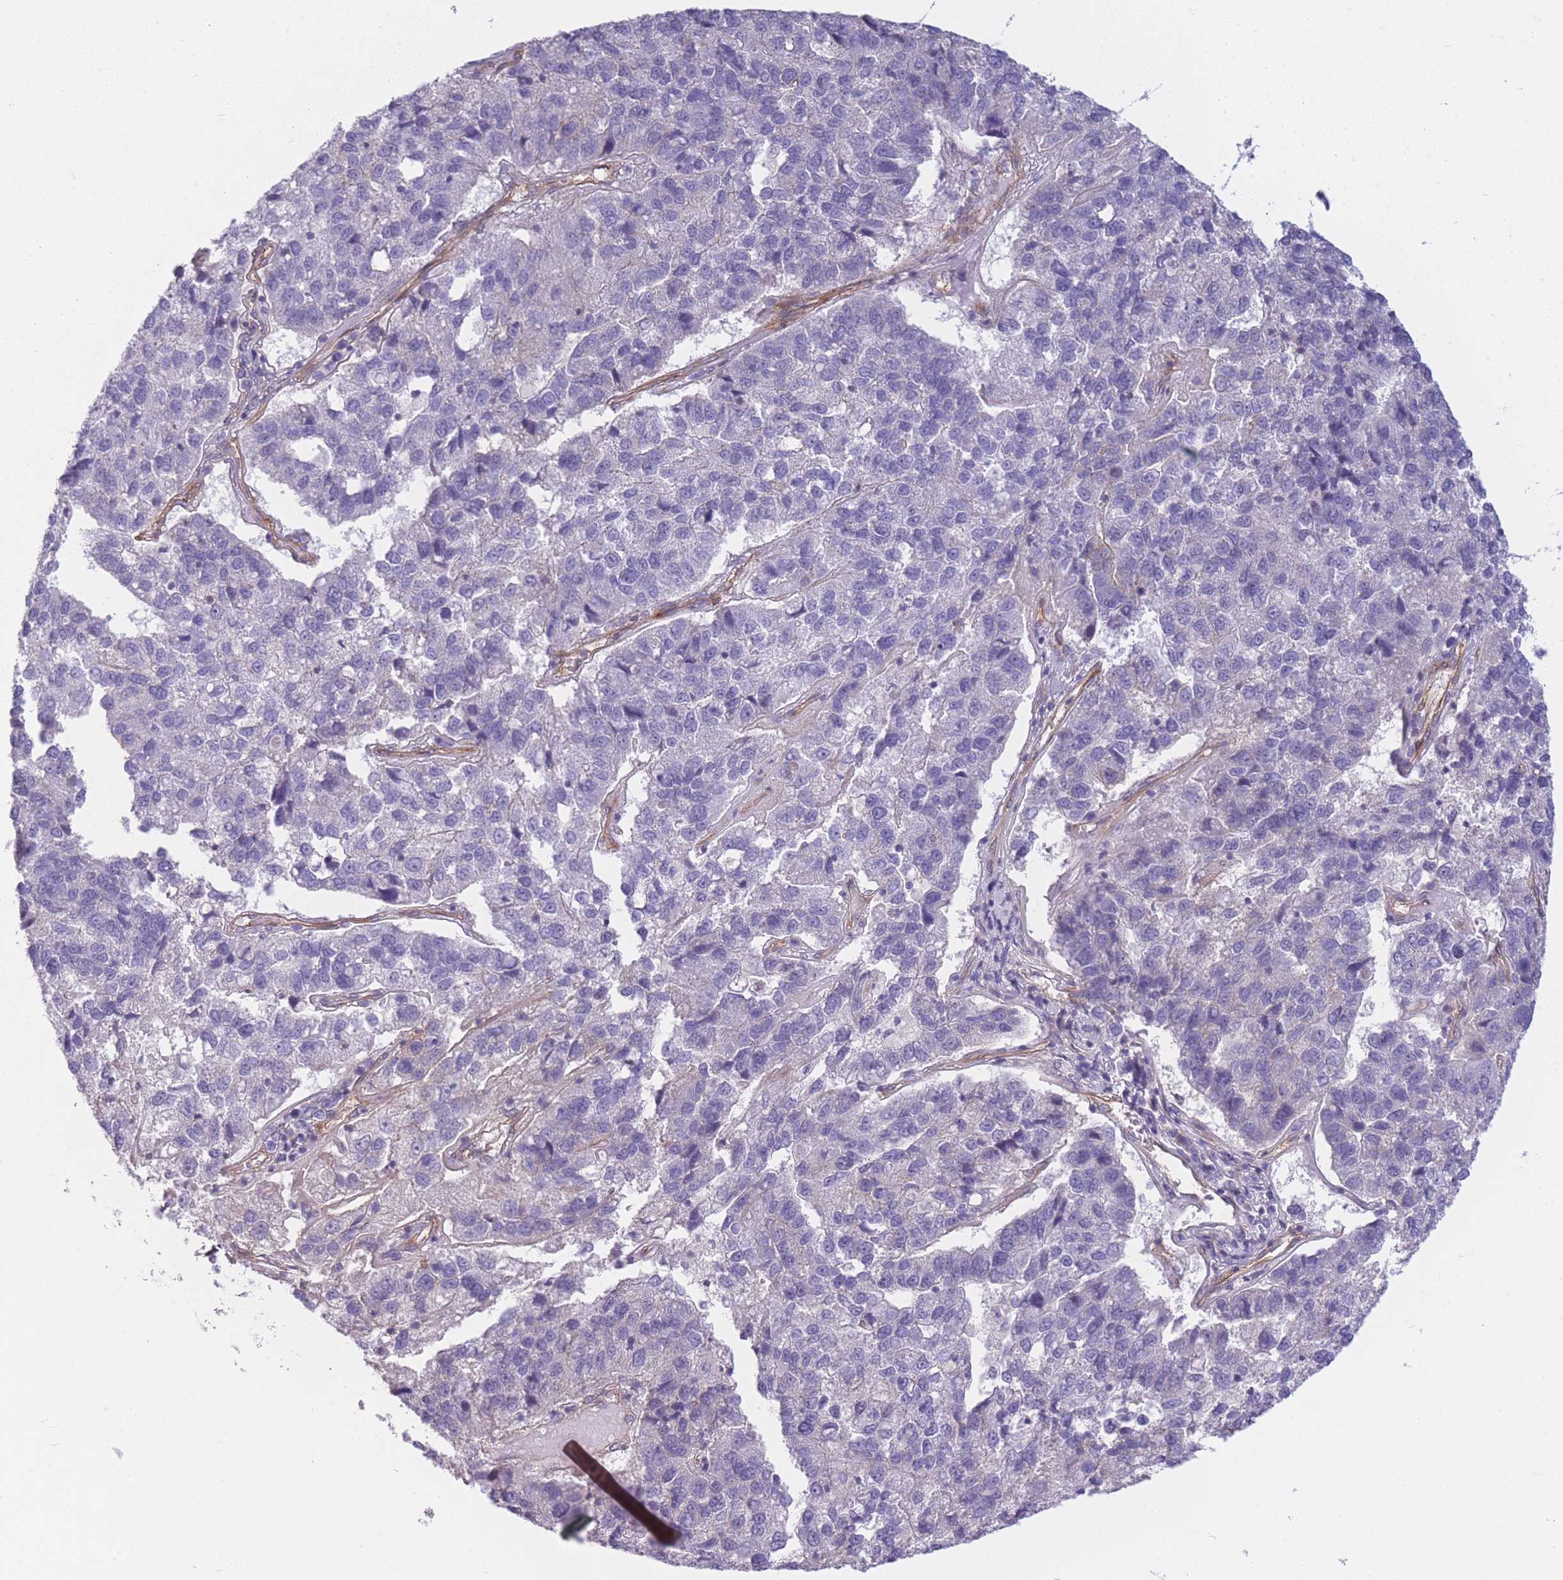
{"staining": {"intensity": "negative", "quantity": "none", "location": "none"}, "tissue": "pancreatic cancer", "cell_type": "Tumor cells", "image_type": "cancer", "snomed": [{"axis": "morphology", "description": "Adenocarcinoma, NOS"}, {"axis": "topography", "description": "Pancreas"}], "caption": "Immunohistochemistry (IHC) image of pancreatic cancer (adenocarcinoma) stained for a protein (brown), which displays no positivity in tumor cells. (DAB immunohistochemistry (IHC), high magnification).", "gene": "SLC7A6", "patient": {"sex": "female", "age": 61}}